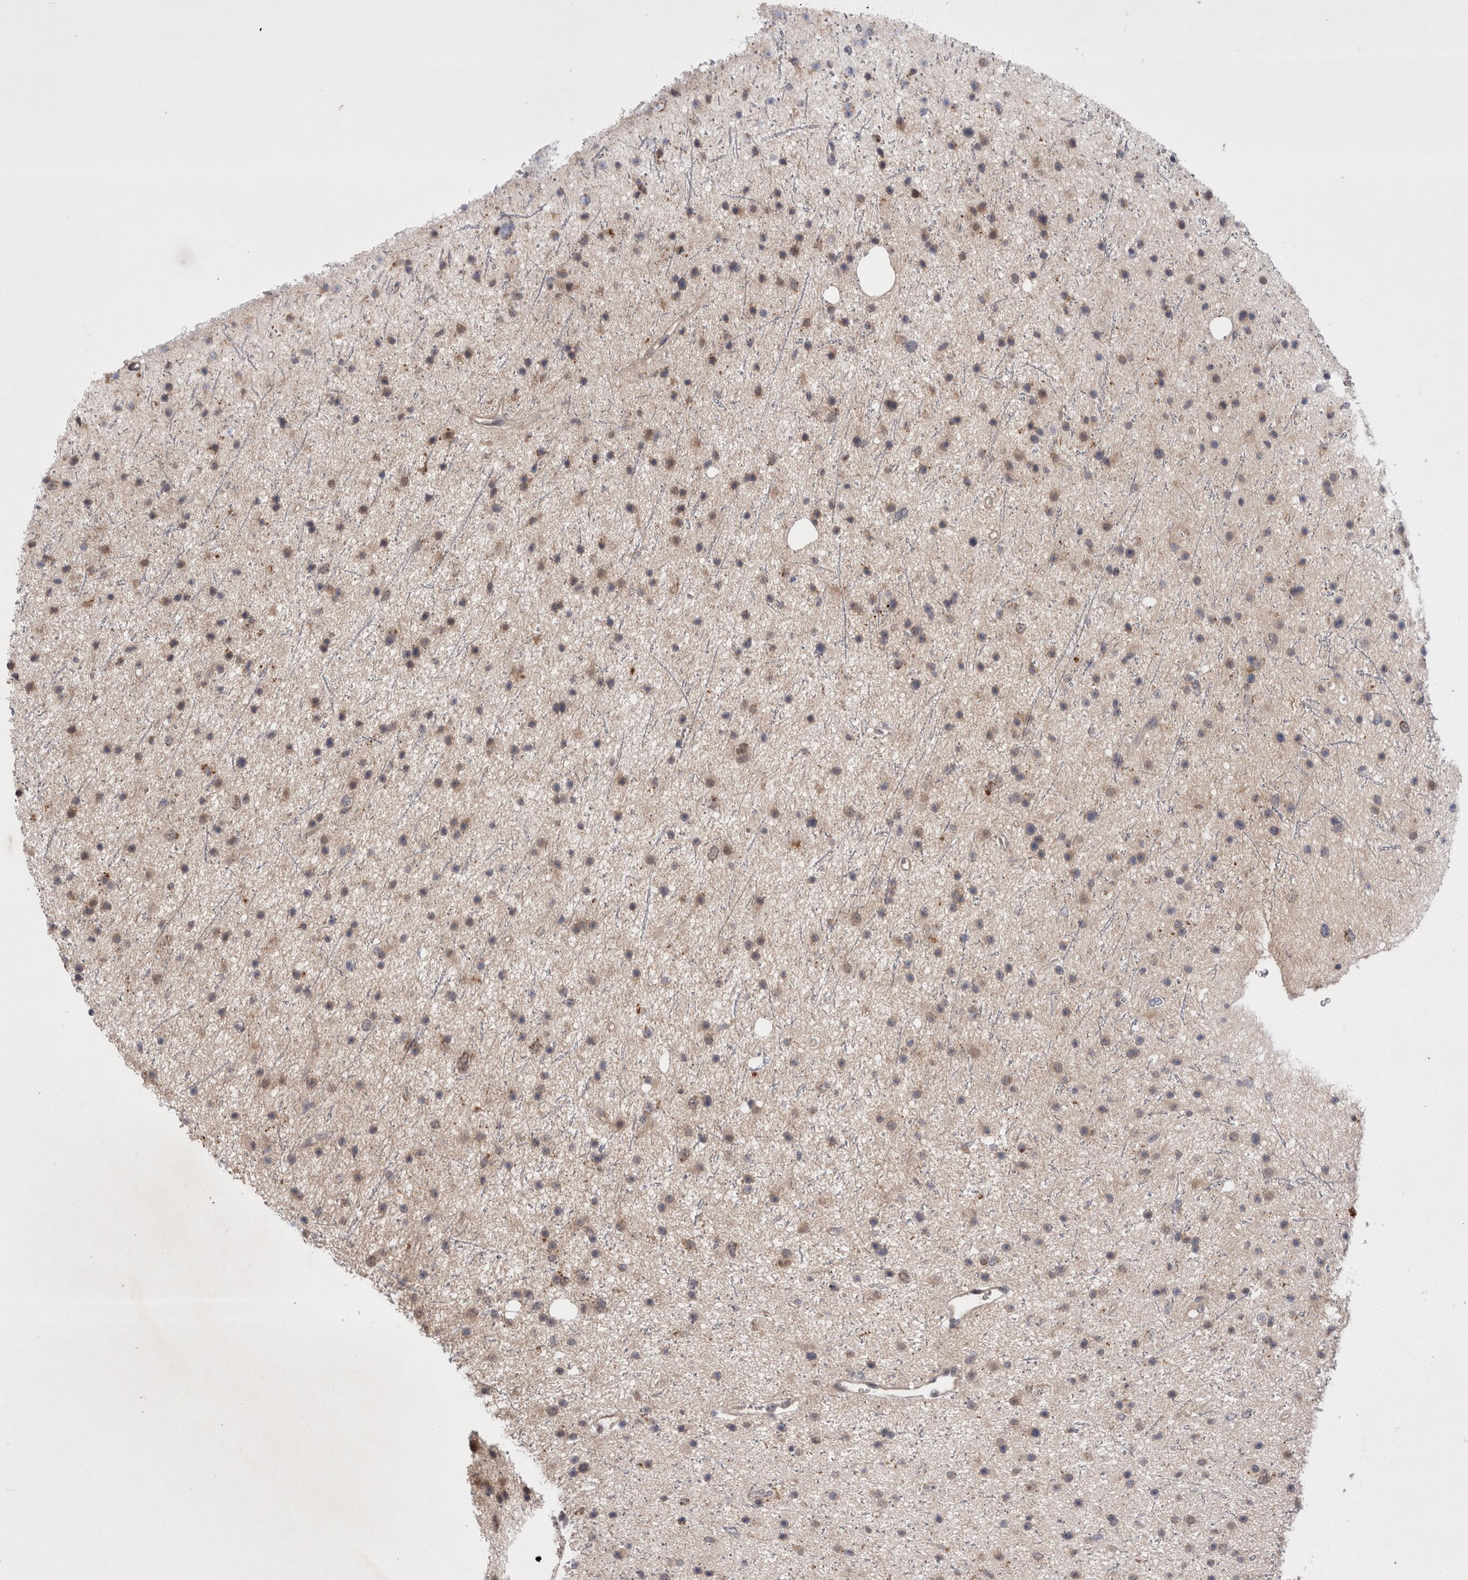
{"staining": {"intensity": "weak", "quantity": "25%-75%", "location": "cytoplasmic/membranous"}, "tissue": "glioma", "cell_type": "Tumor cells", "image_type": "cancer", "snomed": [{"axis": "morphology", "description": "Glioma, malignant, Low grade"}, {"axis": "topography", "description": "Cerebral cortex"}], "caption": "Immunohistochemistry (IHC) image of human malignant glioma (low-grade) stained for a protein (brown), which shows low levels of weak cytoplasmic/membranous positivity in approximately 25%-75% of tumor cells.", "gene": "MRPL37", "patient": {"sex": "female", "age": 39}}